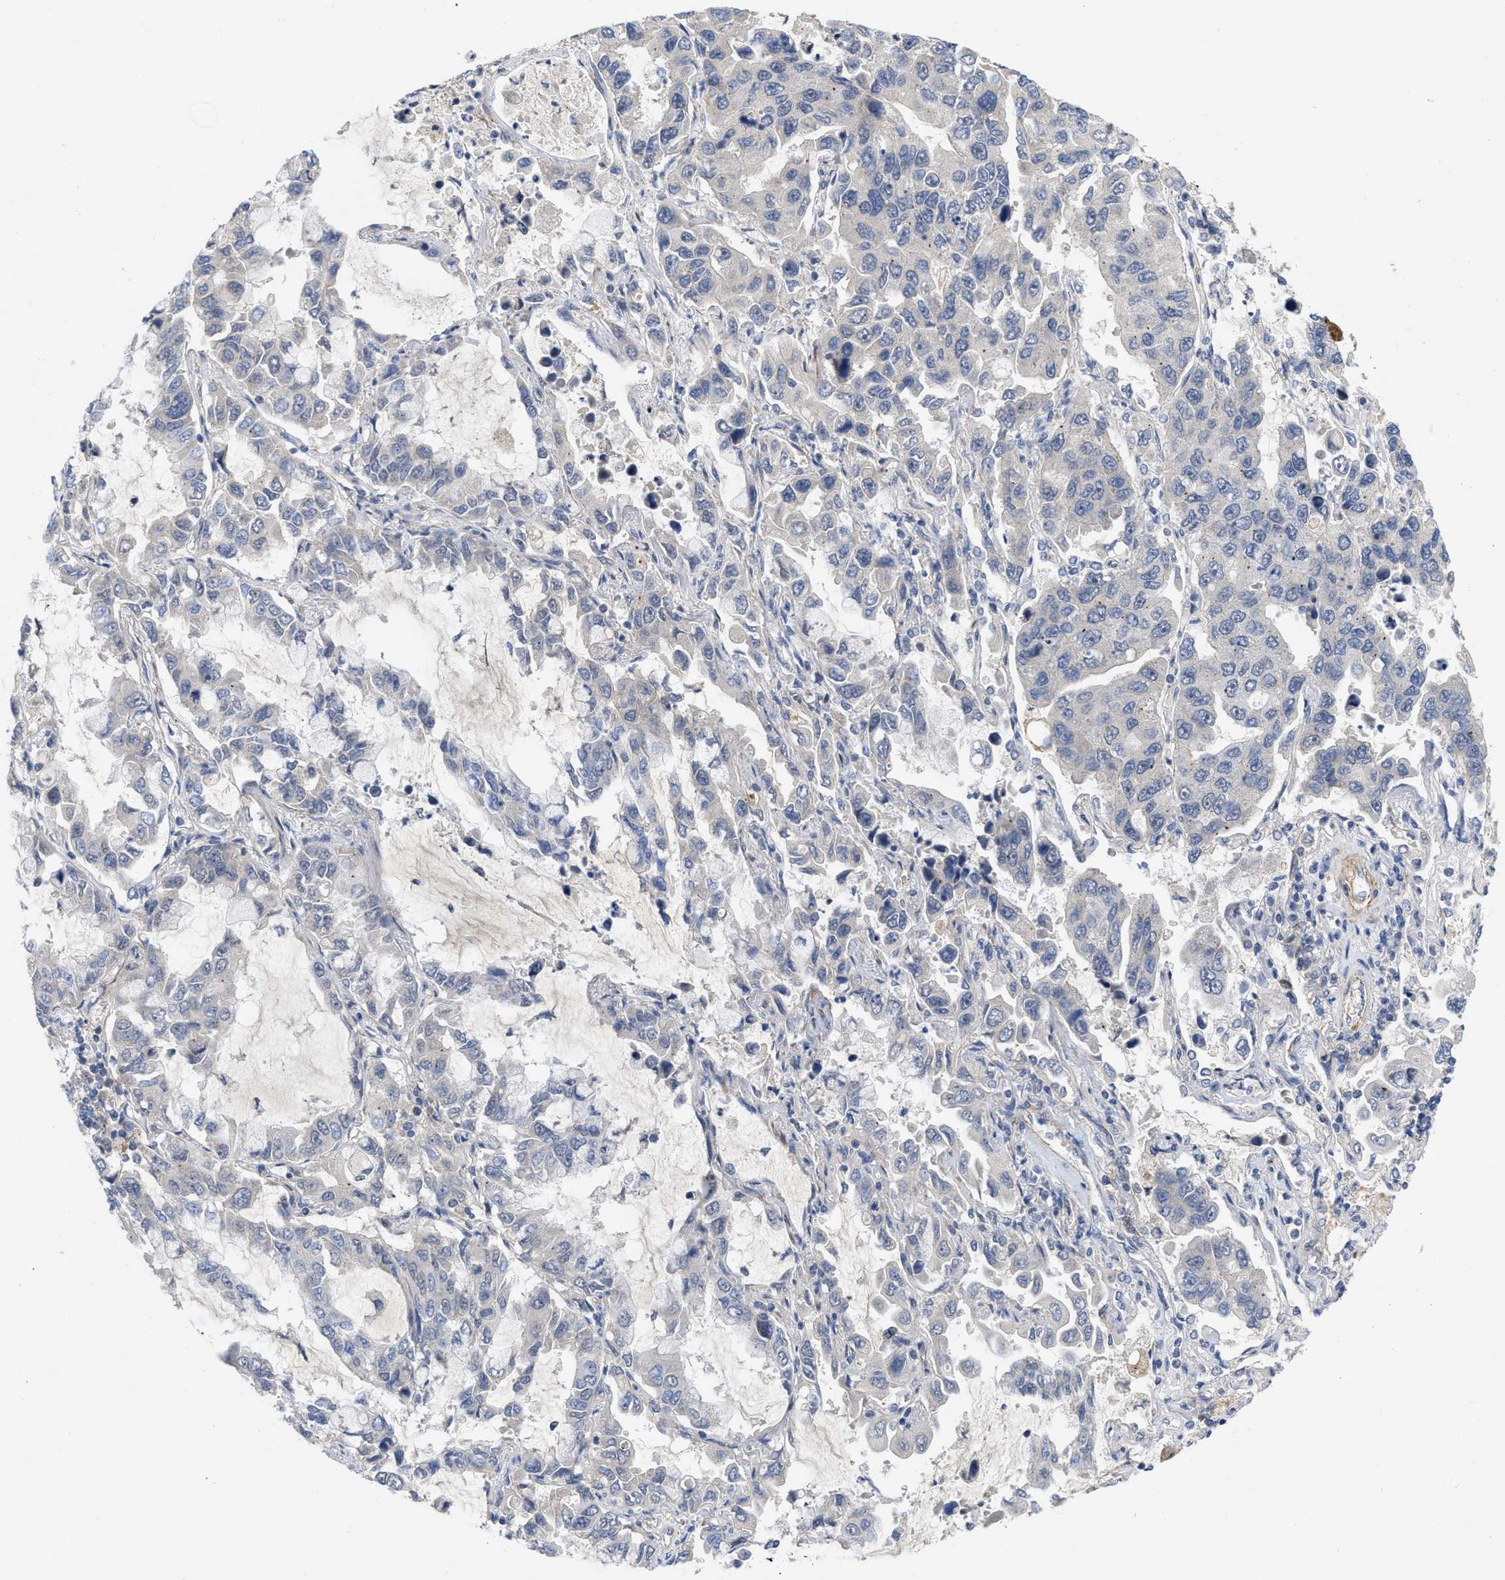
{"staining": {"intensity": "negative", "quantity": "none", "location": "none"}, "tissue": "lung cancer", "cell_type": "Tumor cells", "image_type": "cancer", "snomed": [{"axis": "morphology", "description": "Adenocarcinoma, NOS"}, {"axis": "topography", "description": "Lung"}], "caption": "Immunohistochemical staining of human lung cancer demonstrates no significant expression in tumor cells.", "gene": "ARHGEF26", "patient": {"sex": "male", "age": 64}}